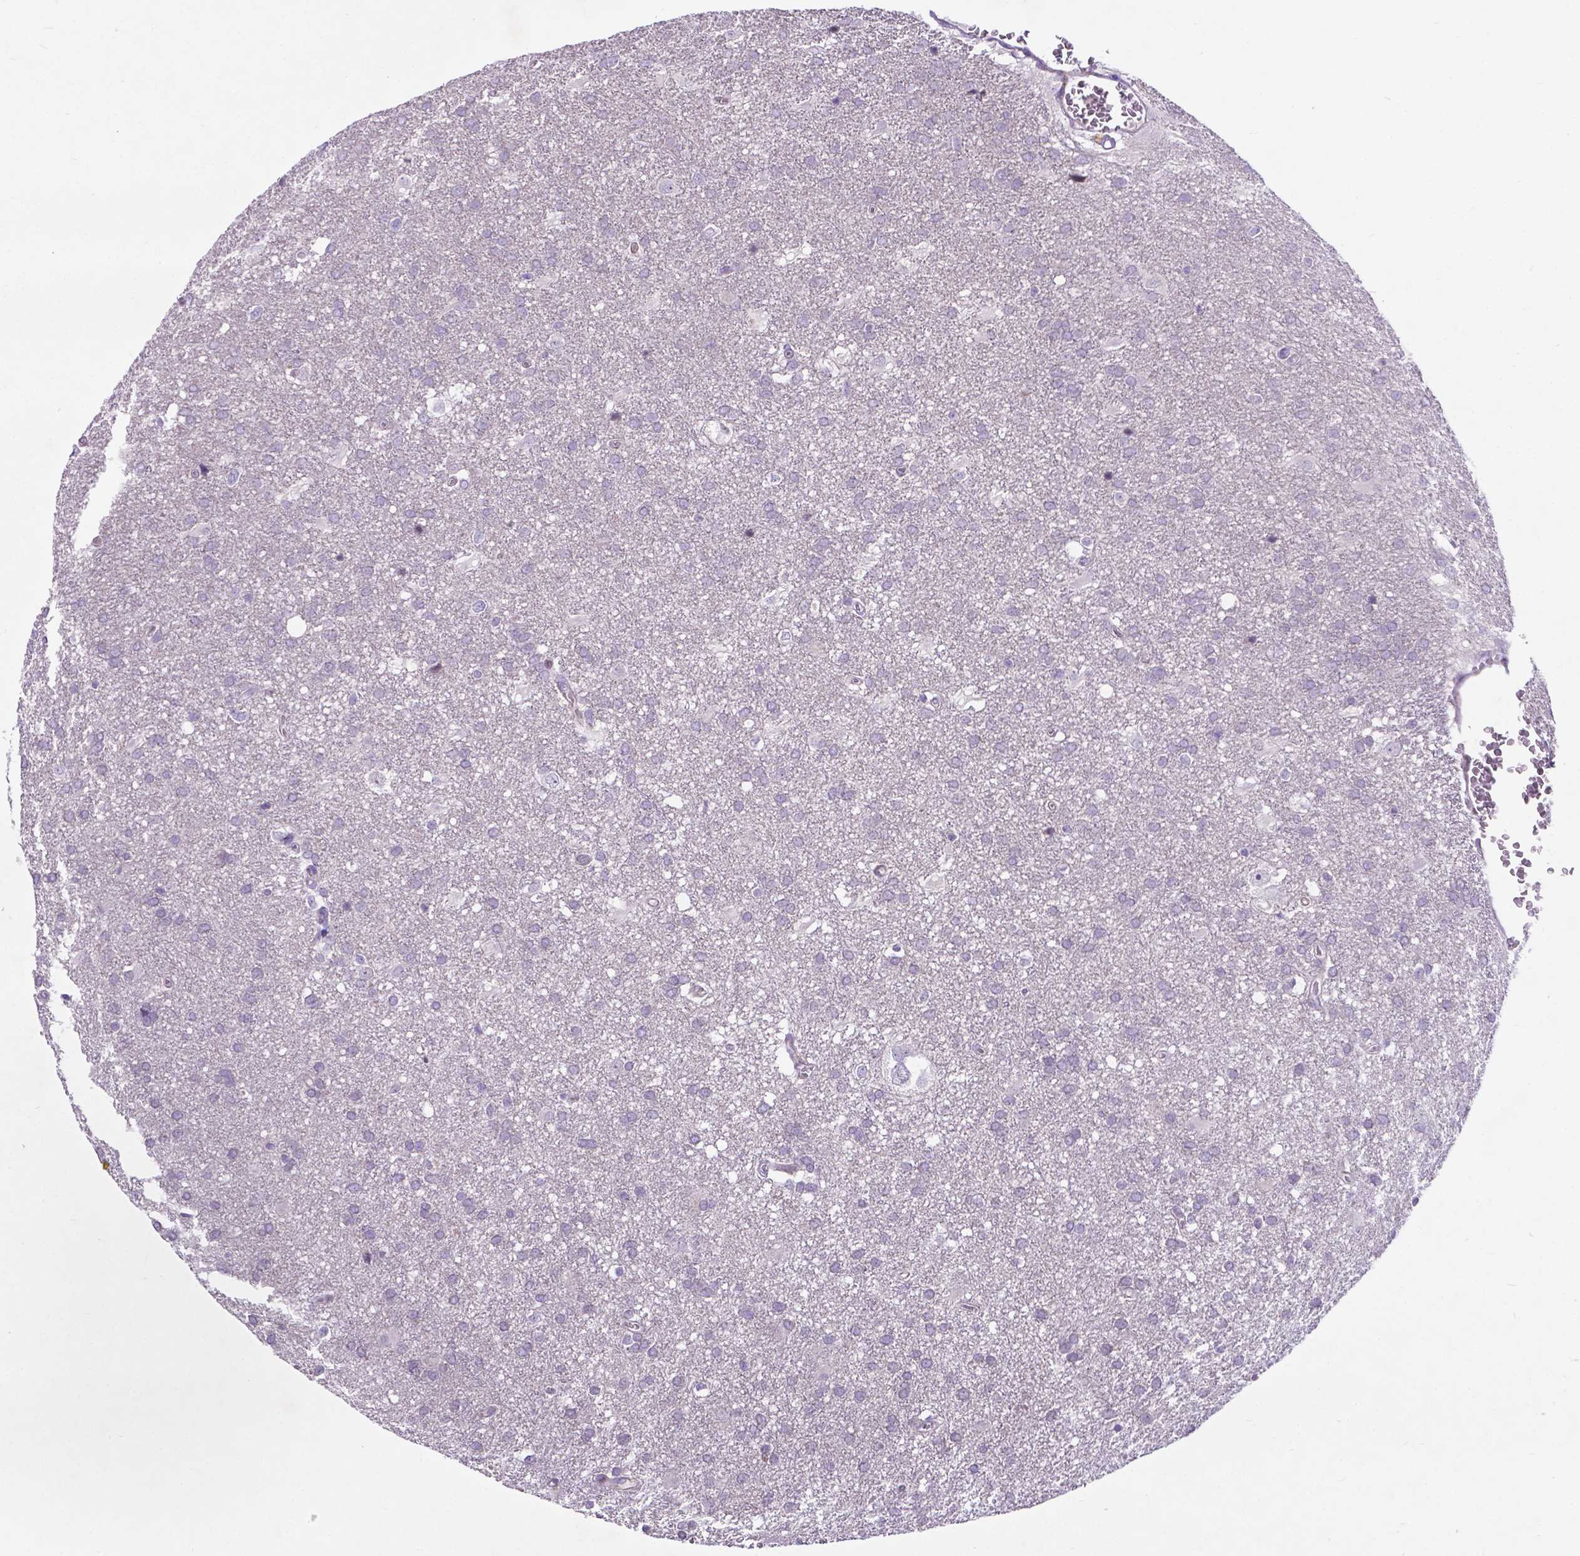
{"staining": {"intensity": "negative", "quantity": "none", "location": "none"}, "tissue": "glioma", "cell_type": "Tumor cells", "image_type": "cancer", "snomed": [{"axis": "morphology", "description": "Glioma, malignant, Low grade"}, {"axis": "topography", "description": "Brain"}], "caption": "DAB immunohistochemical staining of human malignant glioma (low-grade) displays no significant staining in tumor cells.", "gene": "PFKFB4", "patient": {"sex": "male", "age": 66}}